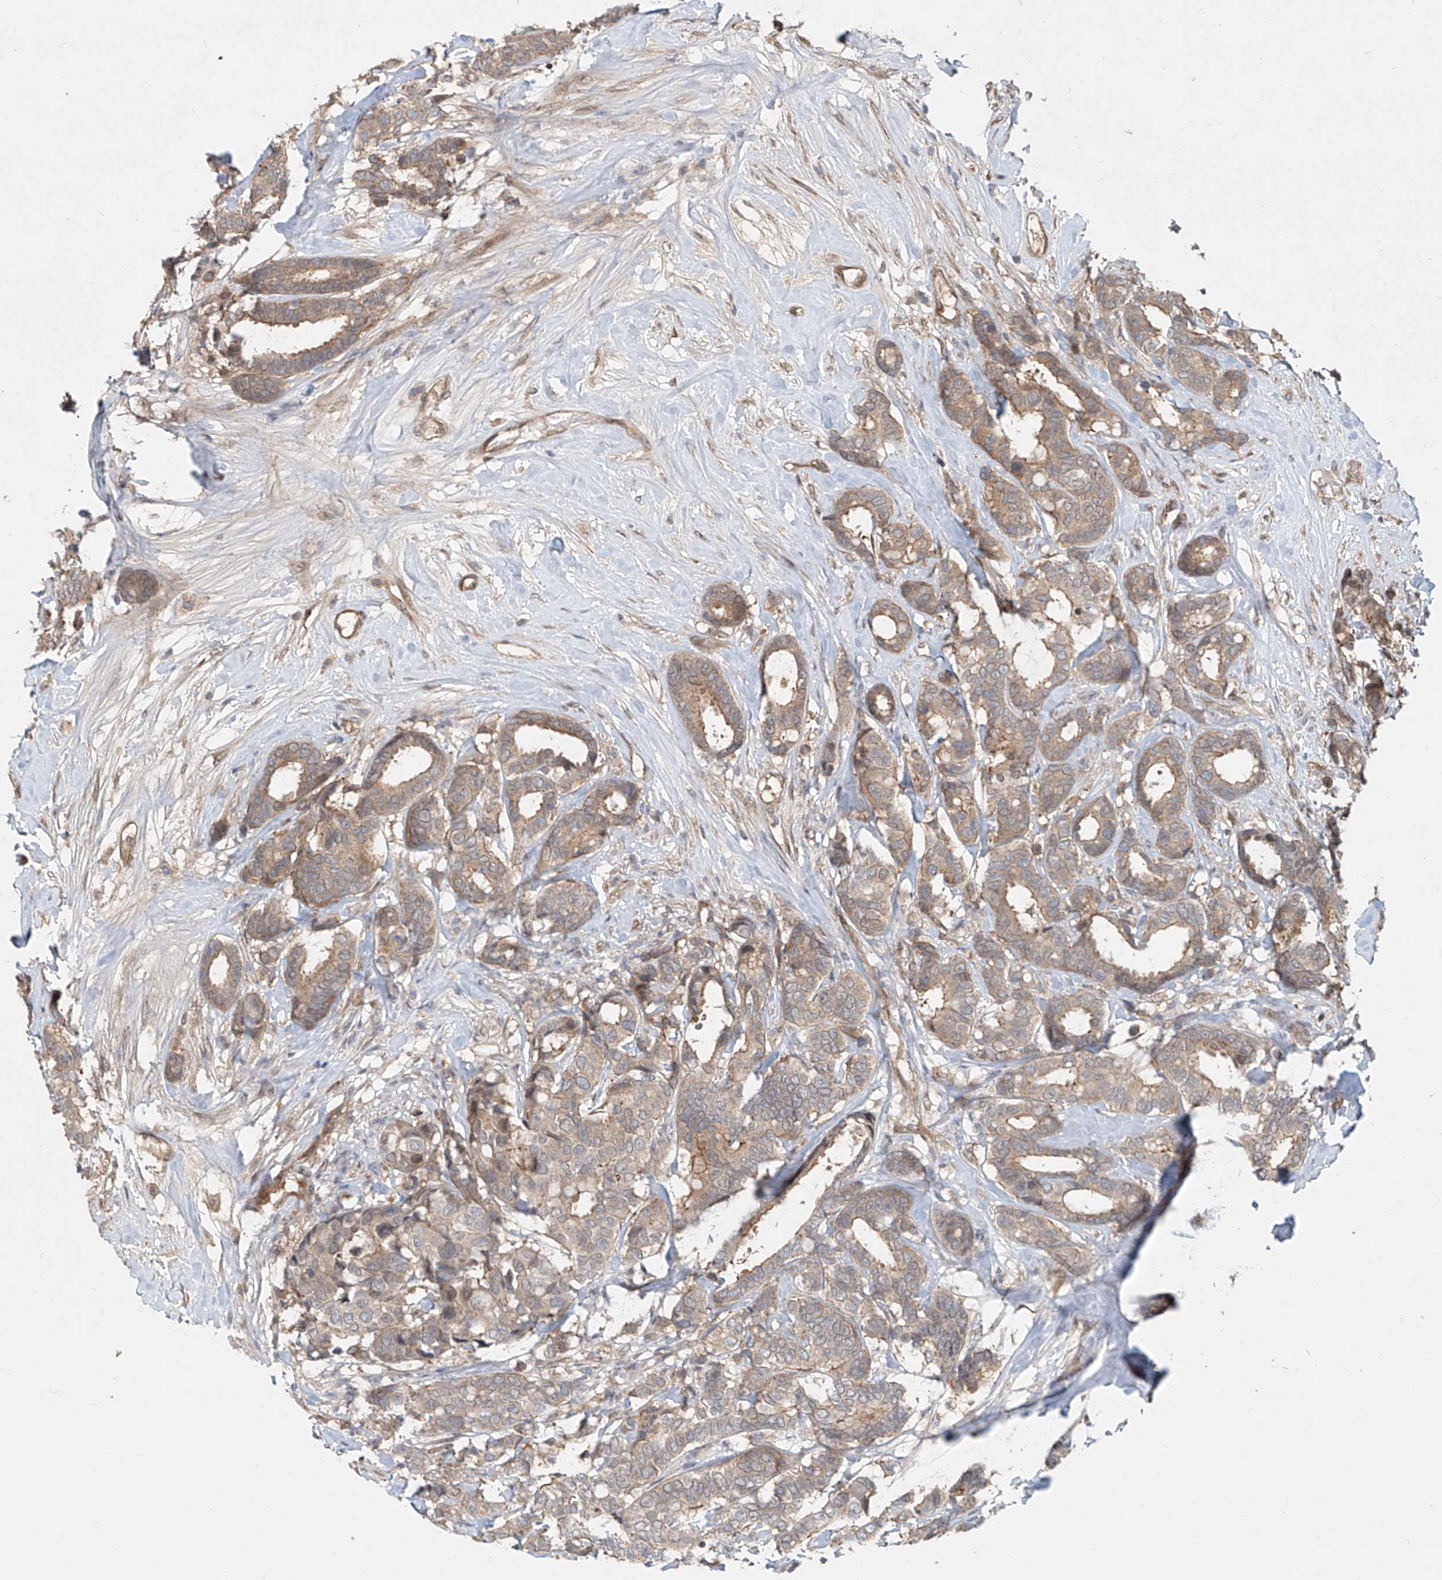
{"staining": {"intensity": "moderate", "quantity": "<25%", "location": "cytoplasmic/membranous"}, "tissue": "breast cancer", "cell_type": "Tumor cells", "image_type": "cancer", "snomed": [{"axis": "morphology", "description": "Duct carcinoma"}, {"axis": "topography", "description": "Breast"}], "caption": "IHC of human breast infiltrating ductal carcinoma demonstrates low levels of moderate cytoplasmic/membranous expression in approximately <25% of tumor cells. (IHC, brightfield microscopy, high magnification).", "gene": "SASH1", "patient": {"sex": "female", "age": 87}}